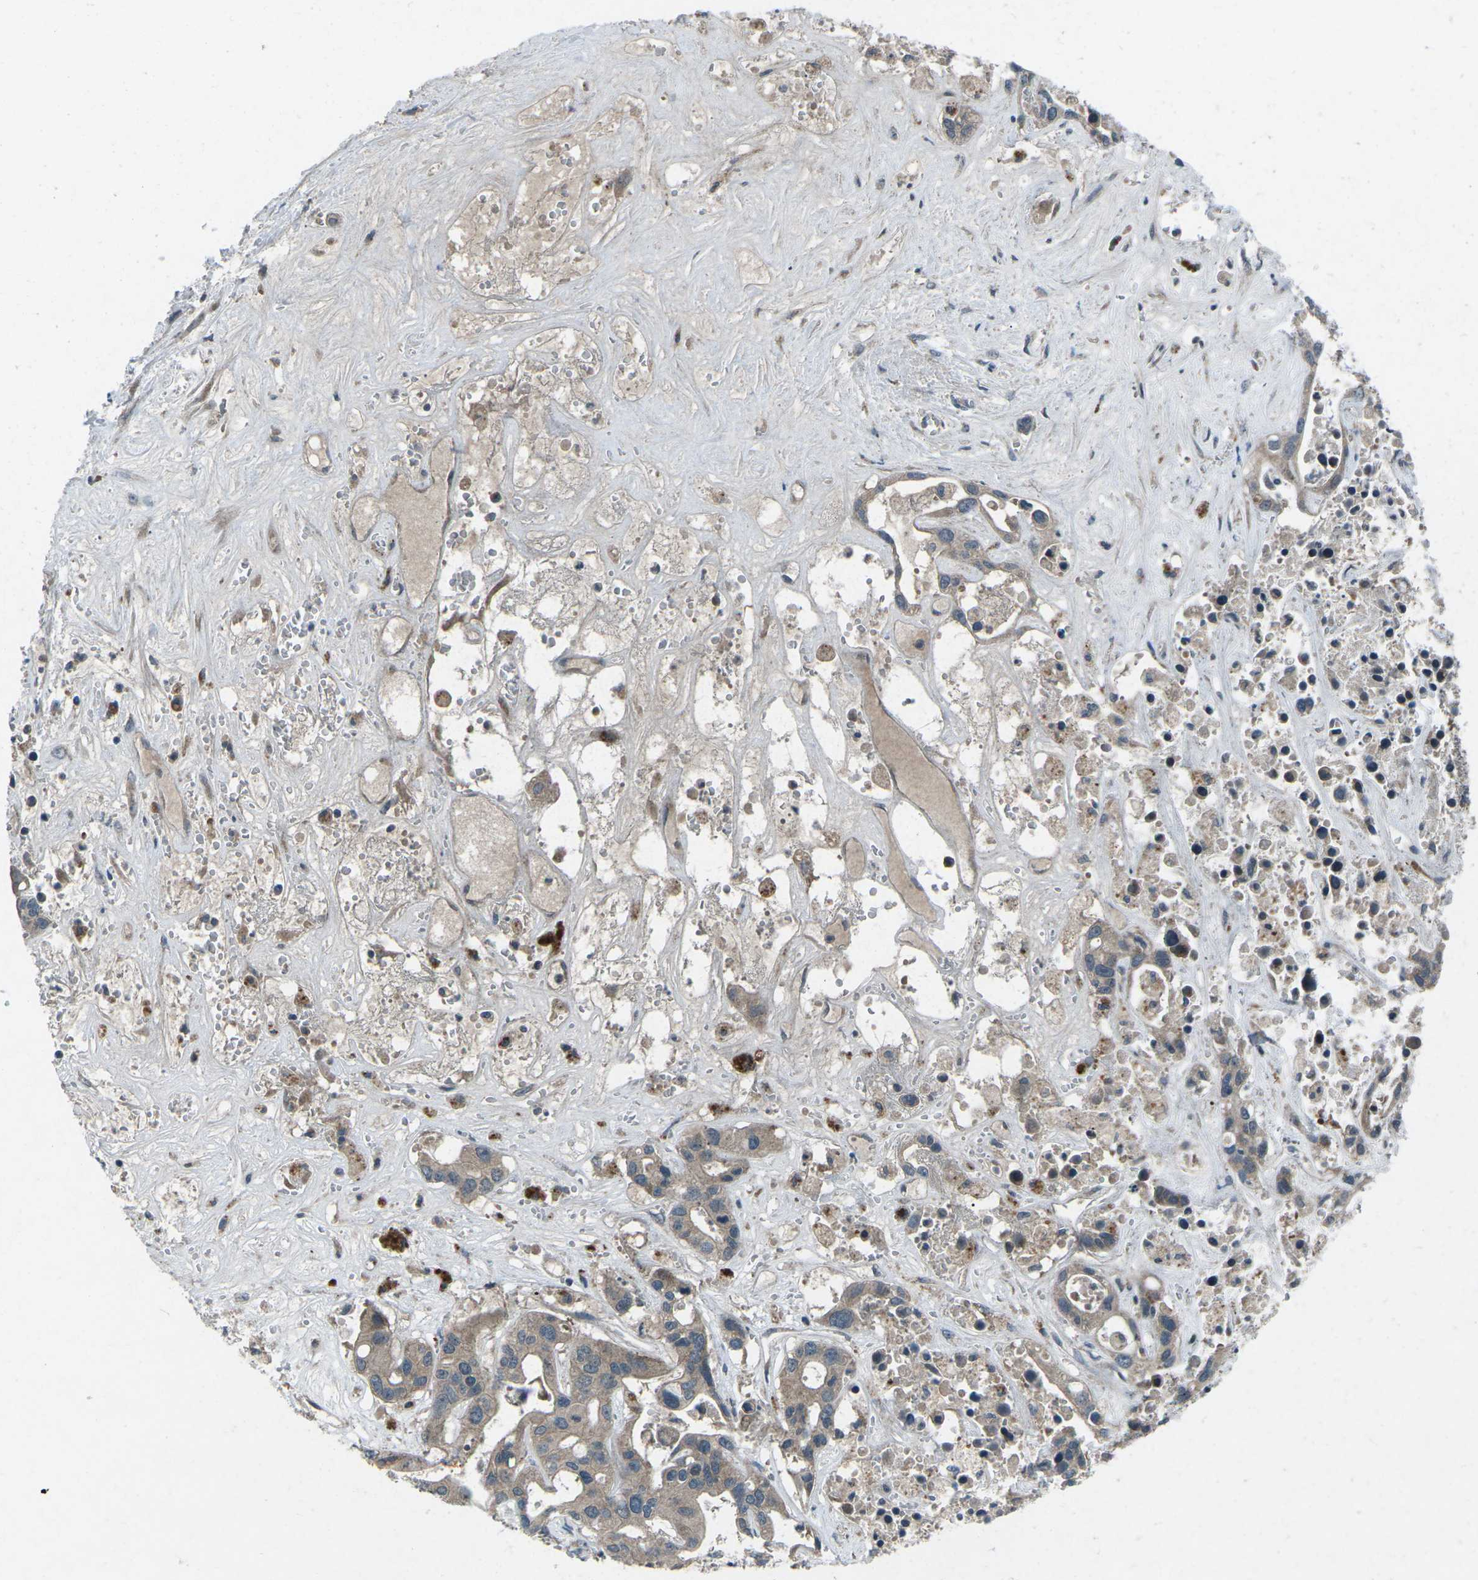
{"staining": {"intensity": "weak", "quantity": ">75%", "location": "cytoplasmic/membranous"}, "tissue": "liver cancer", "cell_type": "Tumor cells", "image_type": "cancer", "snomed": [{"axis": "morphology", "description": "Cholangiocarcinoma"}, {"axis": "topography", "description": "Liver"}], "caption": "Protein staining by IHC displays weak cytoplasmic/membranous staining in approximately >75% of tumor cells in liver cholangiocarcinoma.", "gene": "CDK16", "patient": {"sex": "female", "age": 65}}